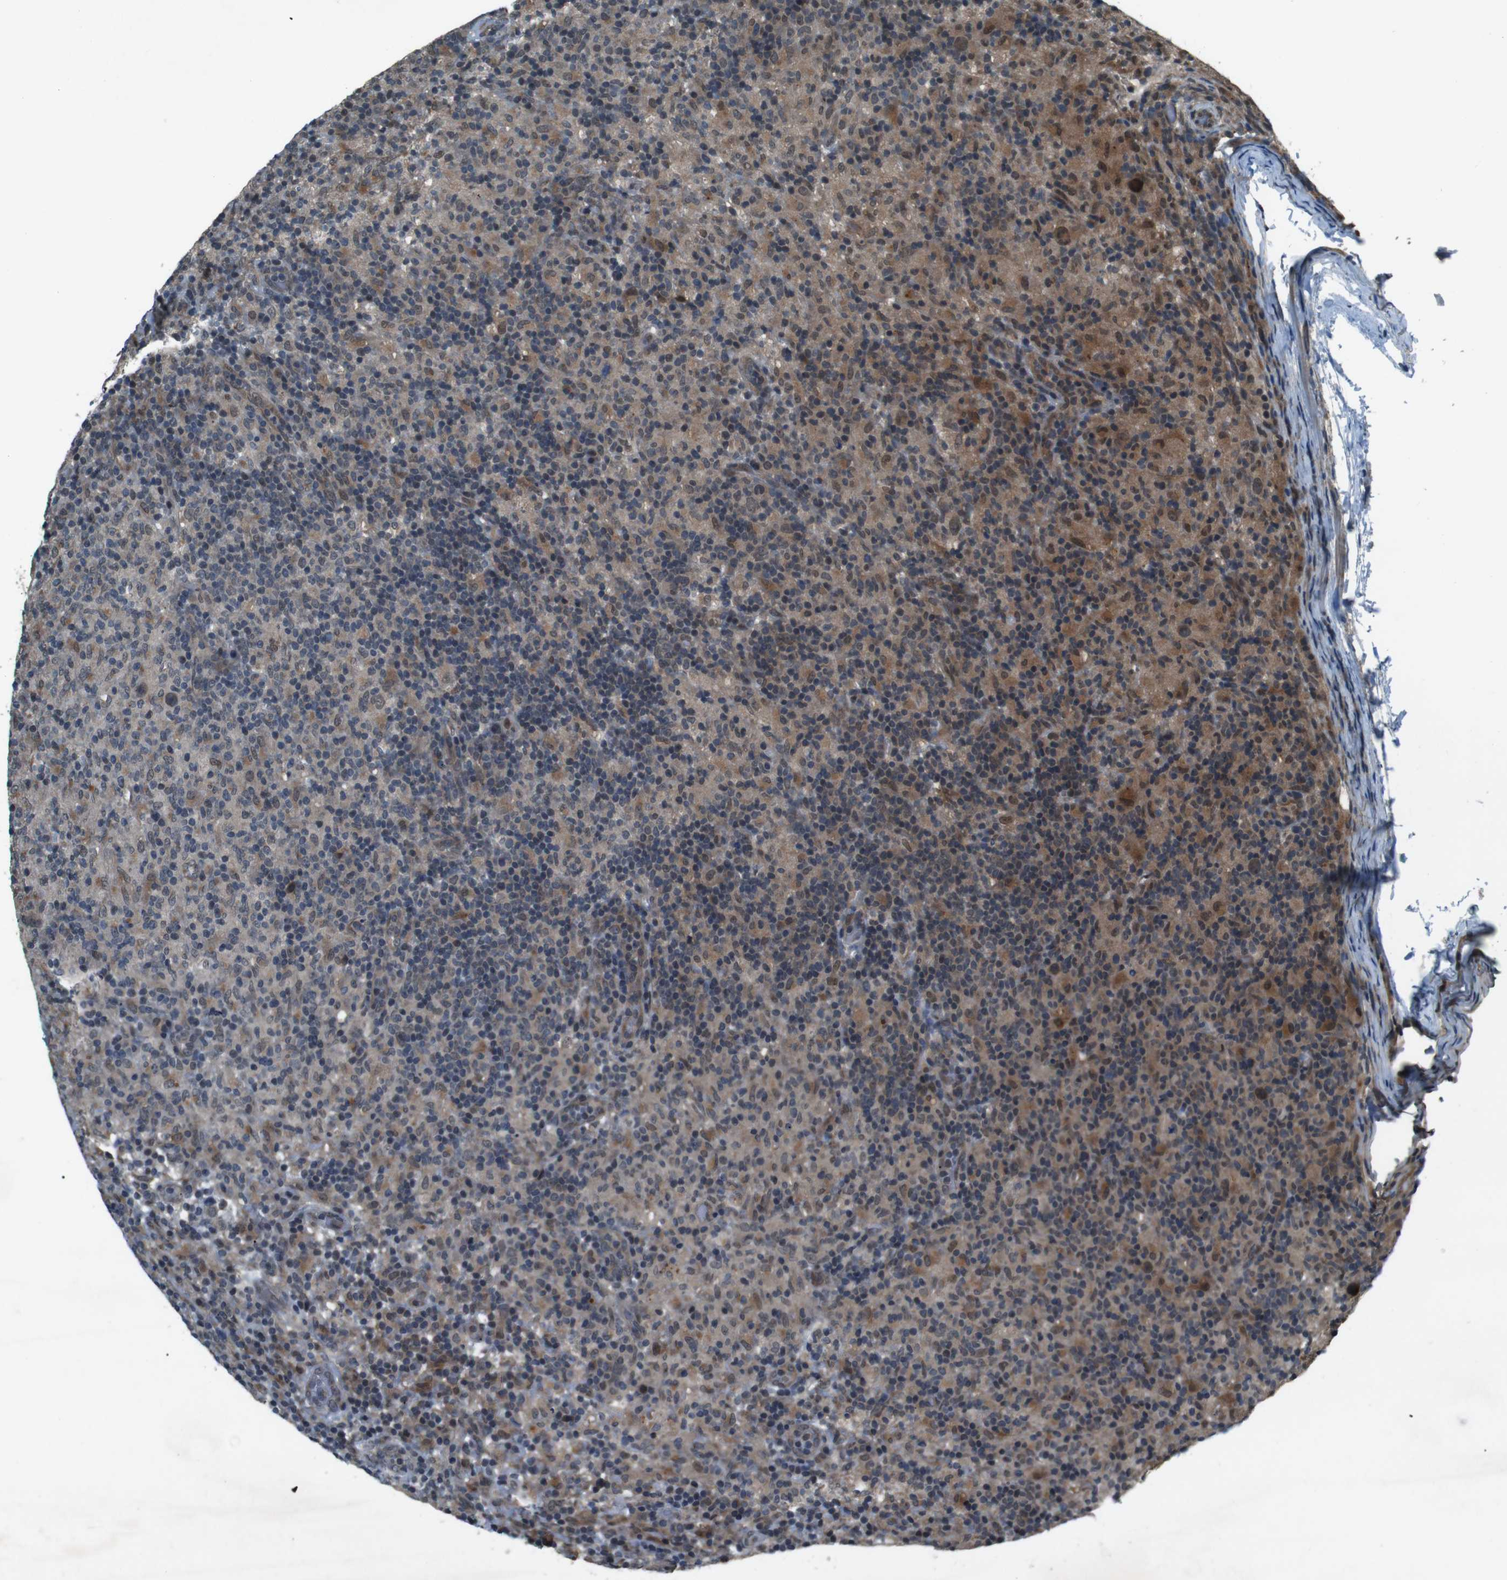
{"staining": {"intensity": "moderate", "quantity": "<25%", "location": "cytoplasmic/membranous"}, "tissue": "lymphoma", "cell_type": "Tumor cells", "image_type": "cancer", "snomed": [{"axis": "morphology", "description": "Hodgkin's disease, NOS"}, {"axis": "topography", "description": "Lymph node"}], "caption": "Hodgkin's disease stained for a protein (brown) shows moderate cytoplasmic/membranous positive expression in approximately <25% of tumor cells.", "gene": "SOCS1", "patient": {"sex": "male", "age": 70}}